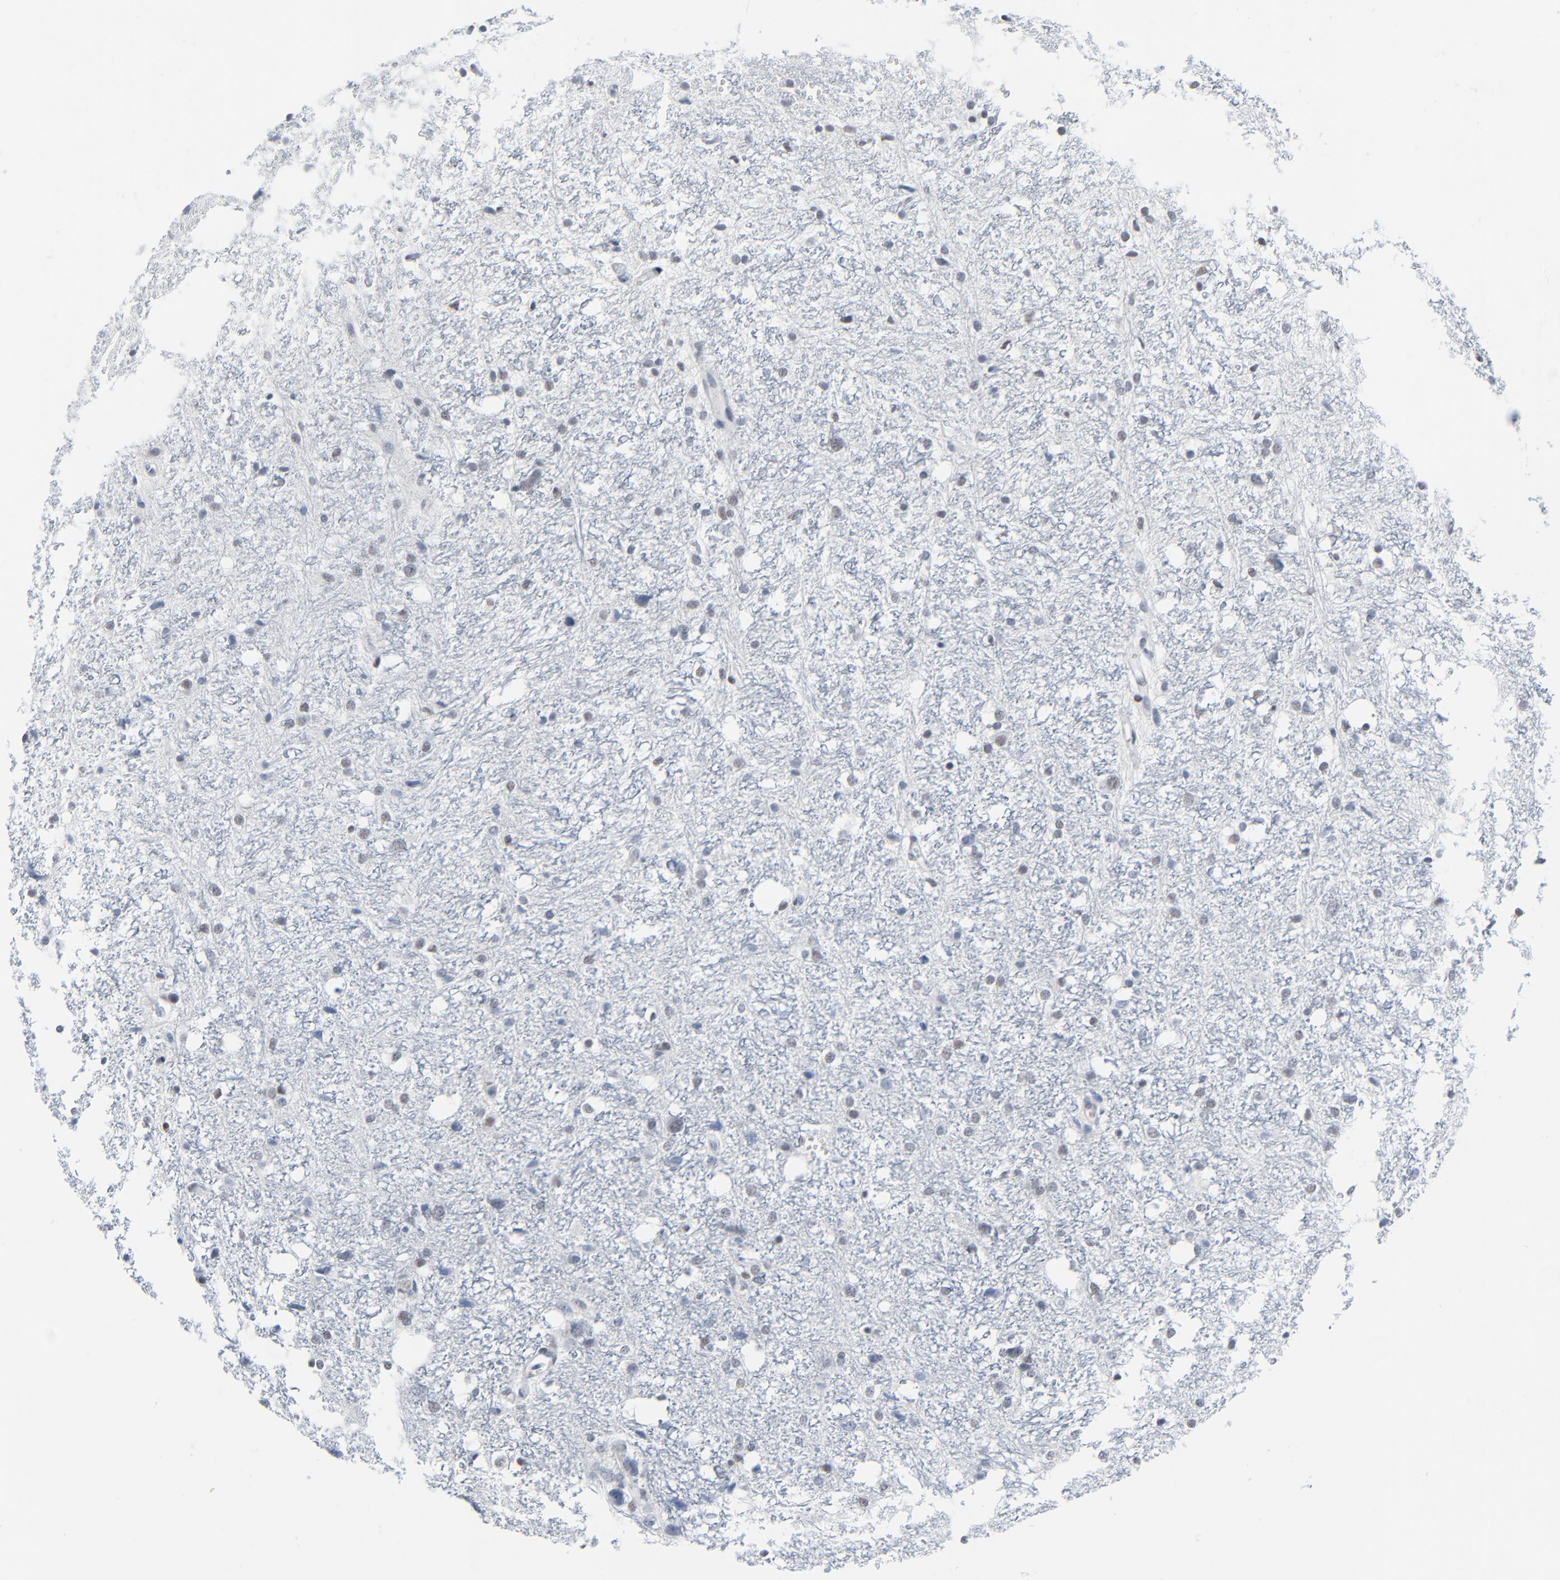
{"staining": {"intensity": "weak", "quantity": "25%-75%", "location": "nuclear"}, "tissue": "glioma", "cell_type": "Tumor cells", "image_type": "cancer", "snomed": [{"axis": "morphology", "description": "Glioma, malignant, High grade"}, {"axis": "topography", "description": "Brain"}], "caption": "There is low levels of weak nuclear positivity in tumor cells of glioma, as demonstrated by immunohistochemical staining (brown color).", "gene": "SIRT1", "patient": {"sex": "female", "age": 59}}